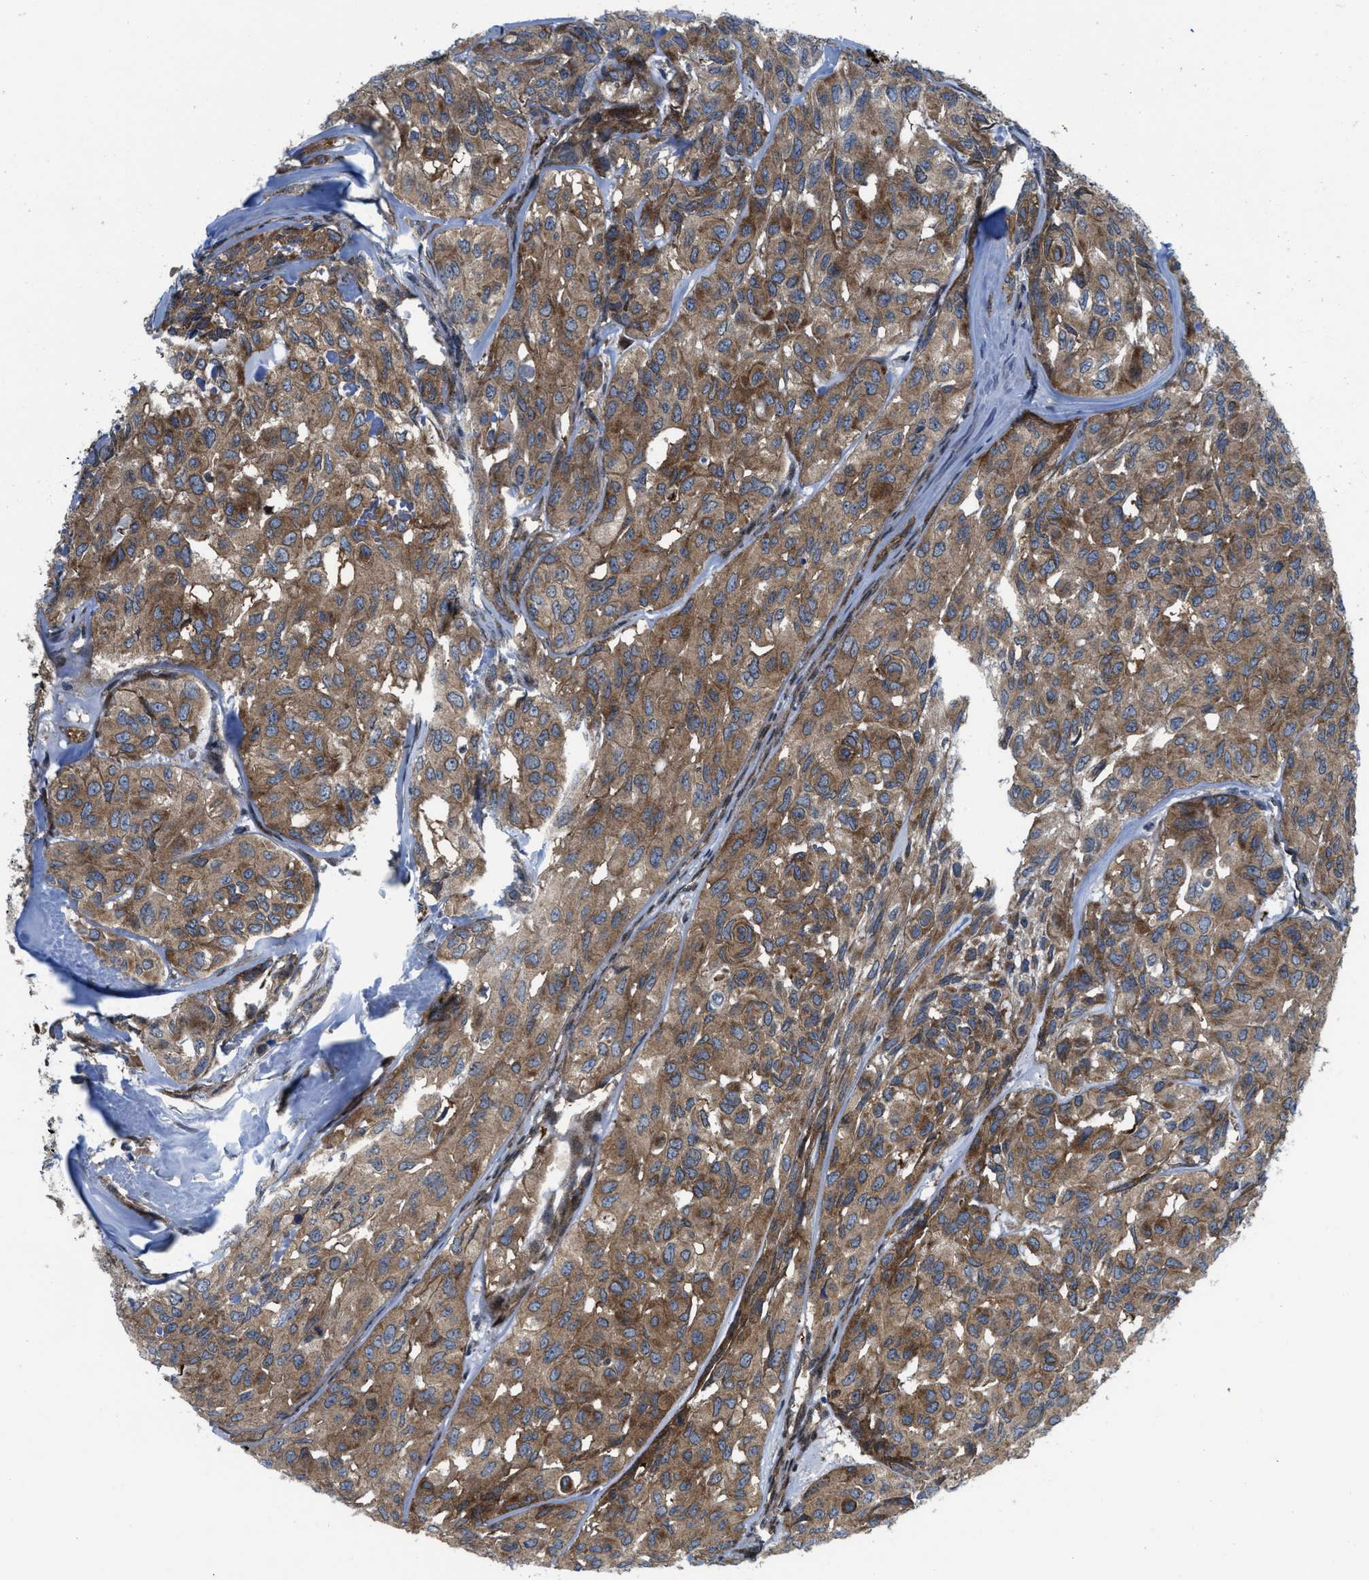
{"staining": {"intensity": "moderate", "quantity": ">75%", "location": "cytoplasmic/membranous"}, "tissue": "head and neck cancer", "cell_type": "Tumor cells", "image_type": "cancer", "snomed": [{"axis": "morphology", "description": "Adenocarcinoma, NOS"}, {"axis": "topography", "description": "Salivary gland, NOS"}, {"axis": "topography", "description": "Head-Neck"}], "caption": "Moderate cytoplasmic/membranous expression is present in about >75% of tumor cells in head and neck adenocarcinoma.", "gene": "PPP2CB", "patient": {"sex": "female", "age": 76}}